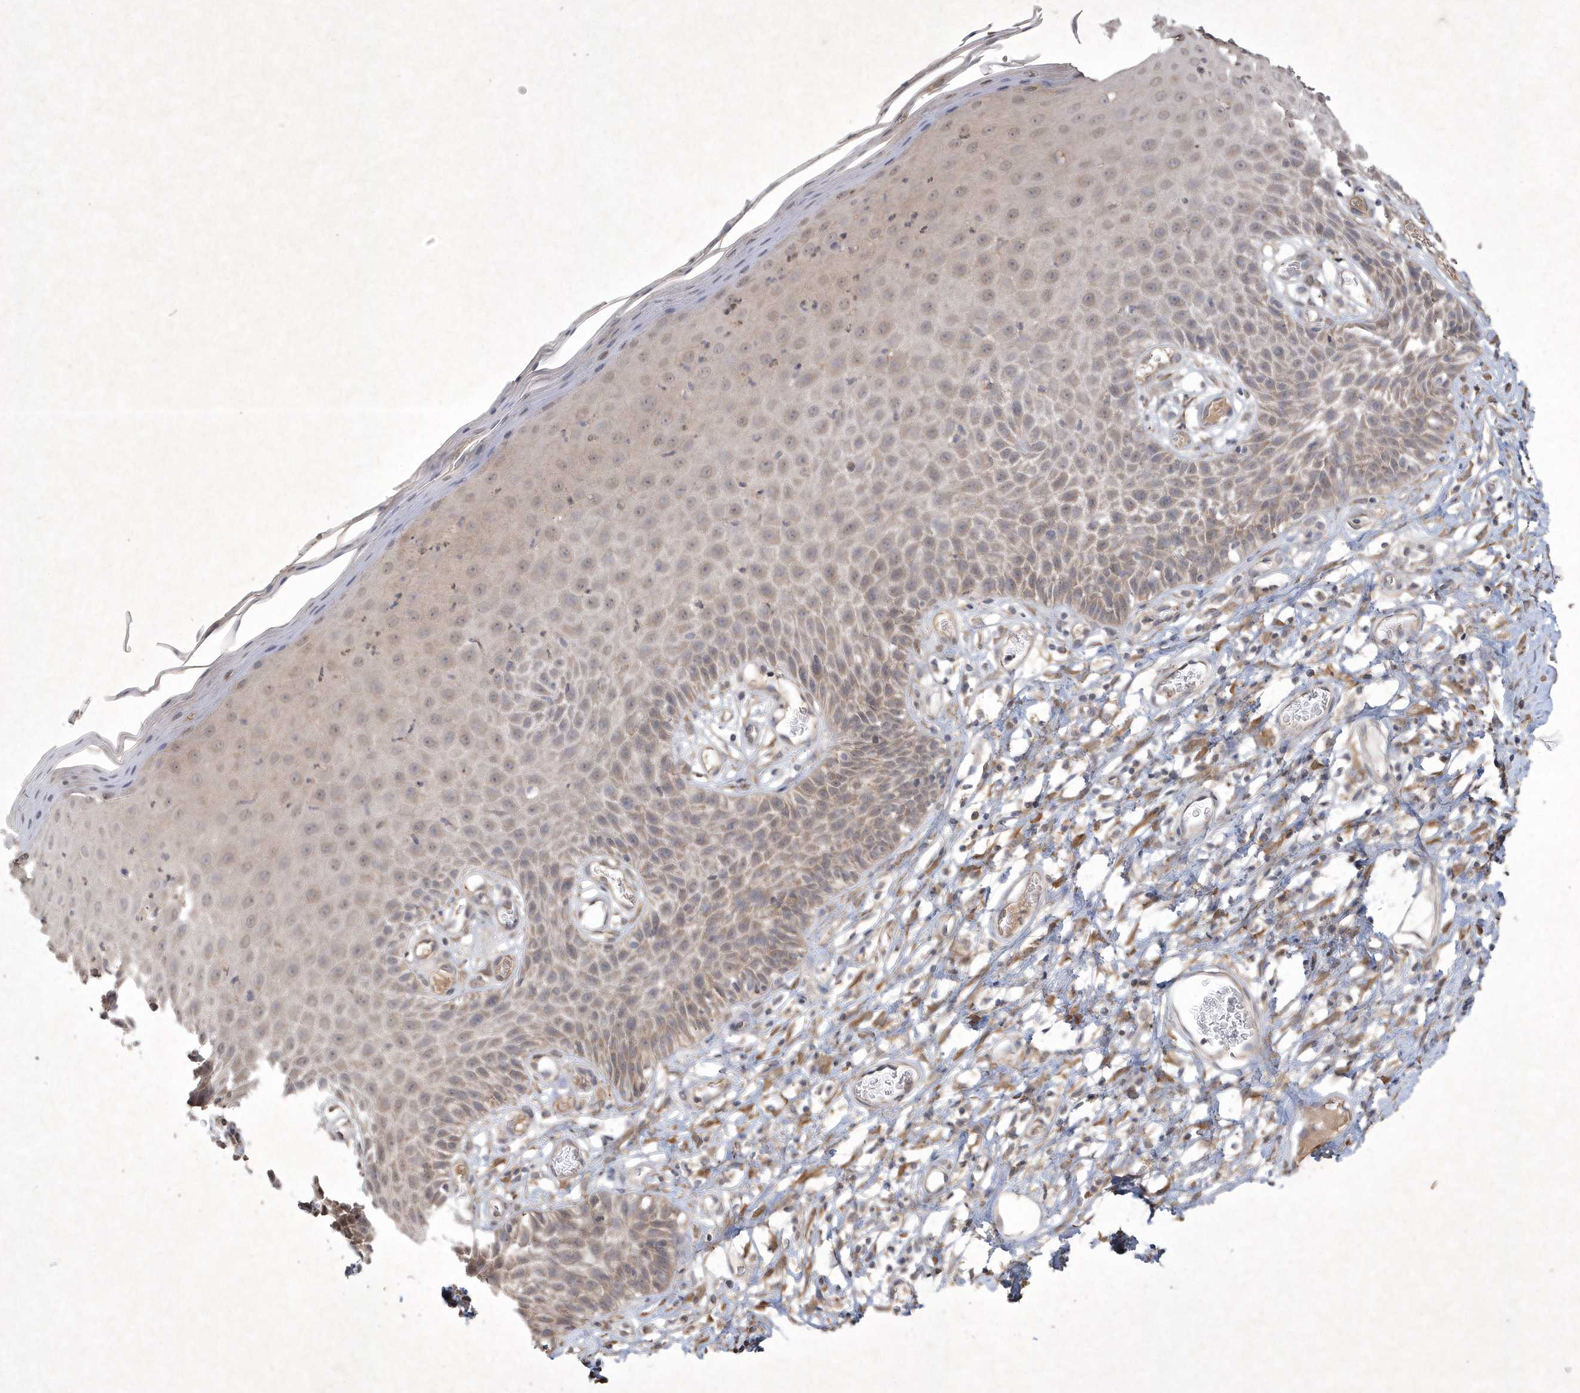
{"staining": {"intensity": "moderate", "quantity": "<25%", "location": "cytoplasmic/membranous"}, "tissue": "skin", "cell_type": "Epidermal cells", "image_type": "normal", "snomed": [{"axis": "morphology", "description": "Normal tissue, NOS"}, {"axis": "topography", "description": "Vulva"}], "caption": "Protein expression by immunohistochemistry (IHC) shows moderate cytoplasmic/membranous expression in about <25% of epidermal cells in benign skin.", "gene": "AKR7A2", "patient": {"sex": "female", "age": 68}}